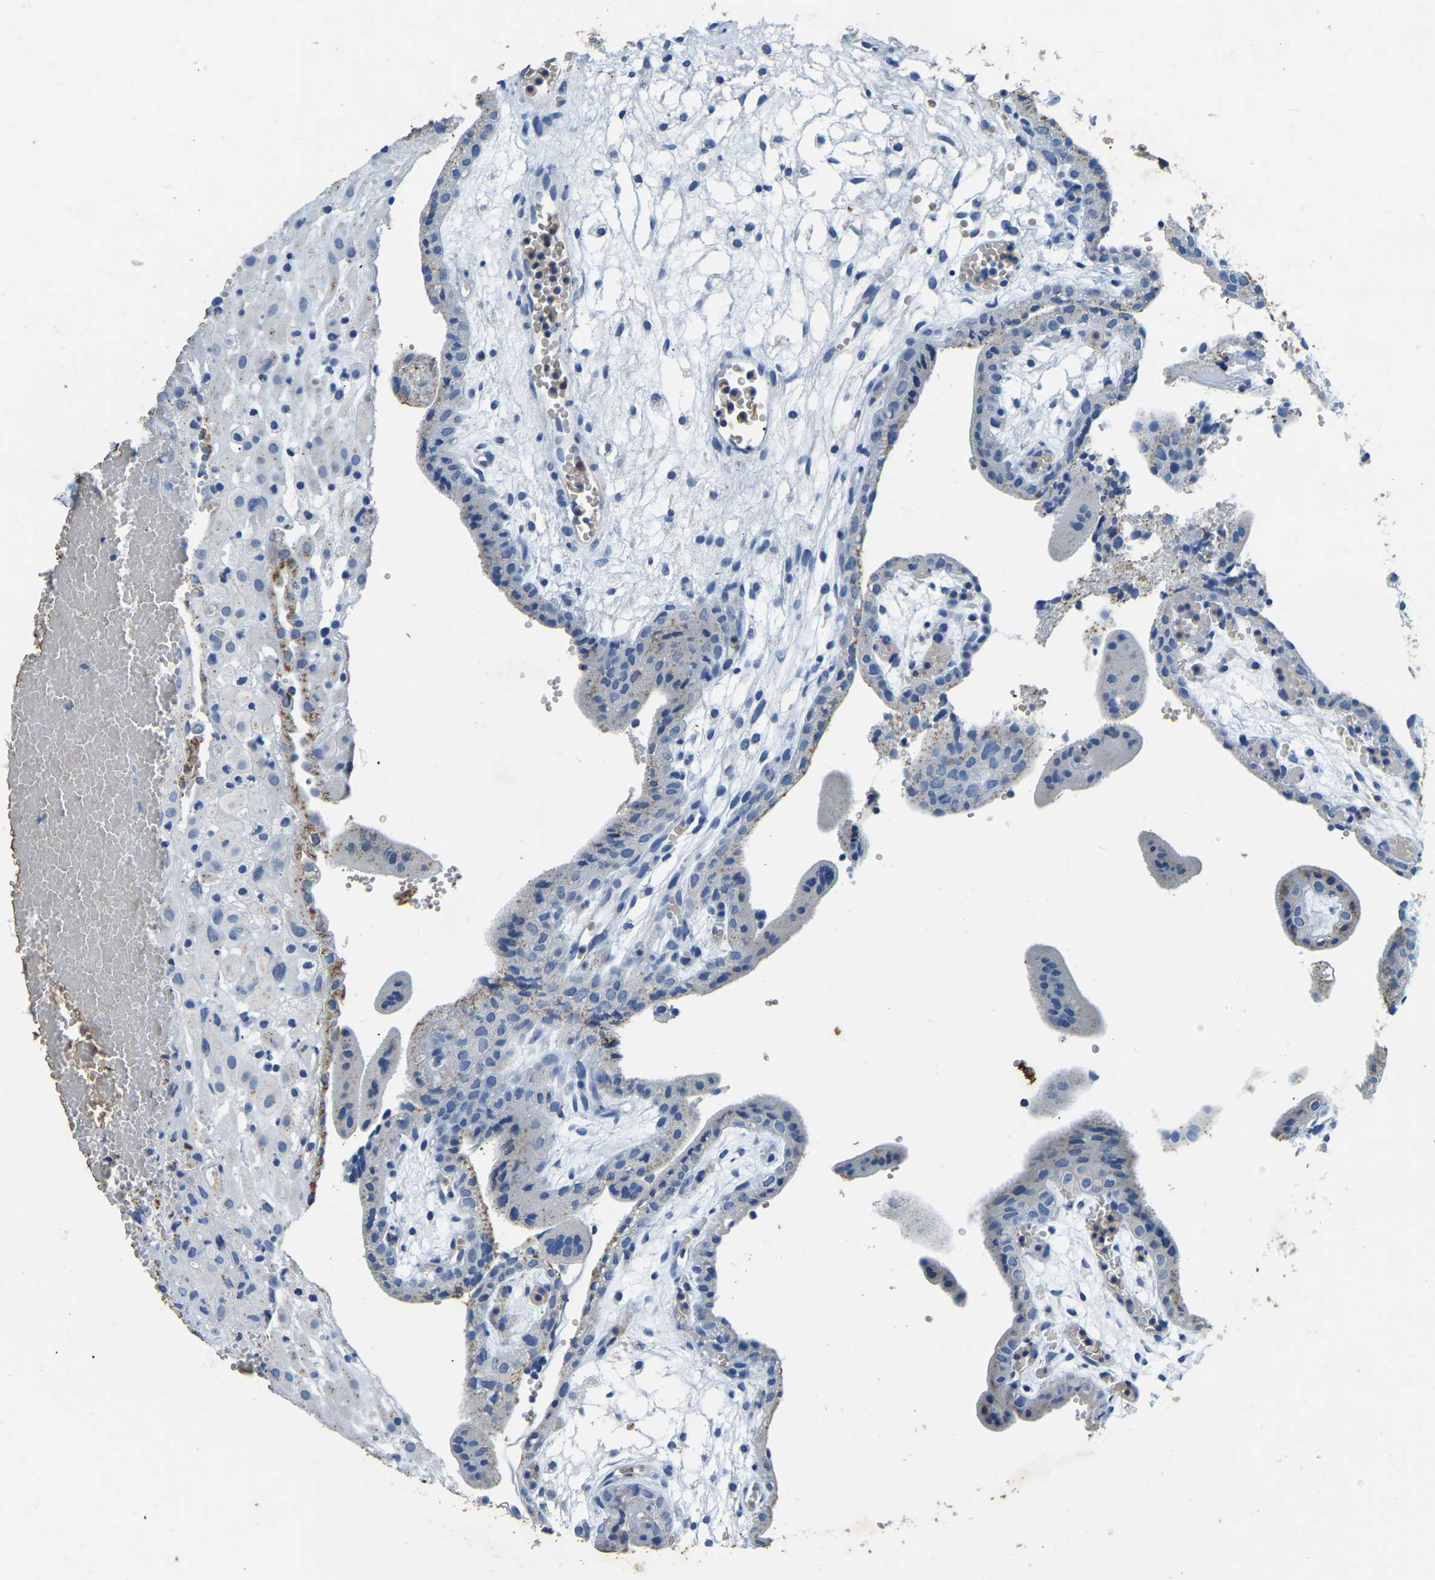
{"staining": {"intensity": "negative", "quantity": "none", "location": "none"}, "tissue": "placenta", "cell_type": "Decidual cells", "image_type": "normal", "snomed": [{"axis": "morphology", "description": "Normal tissue, NOS"}, {"axis": "topography", "description": "Placenta"}], "caption": "Placenta stained for a protein using immunohistochemistry demonstrates no staining decidual cells.", "gene": "UBN2", "patient": {"sex": "female", "age": 18}}